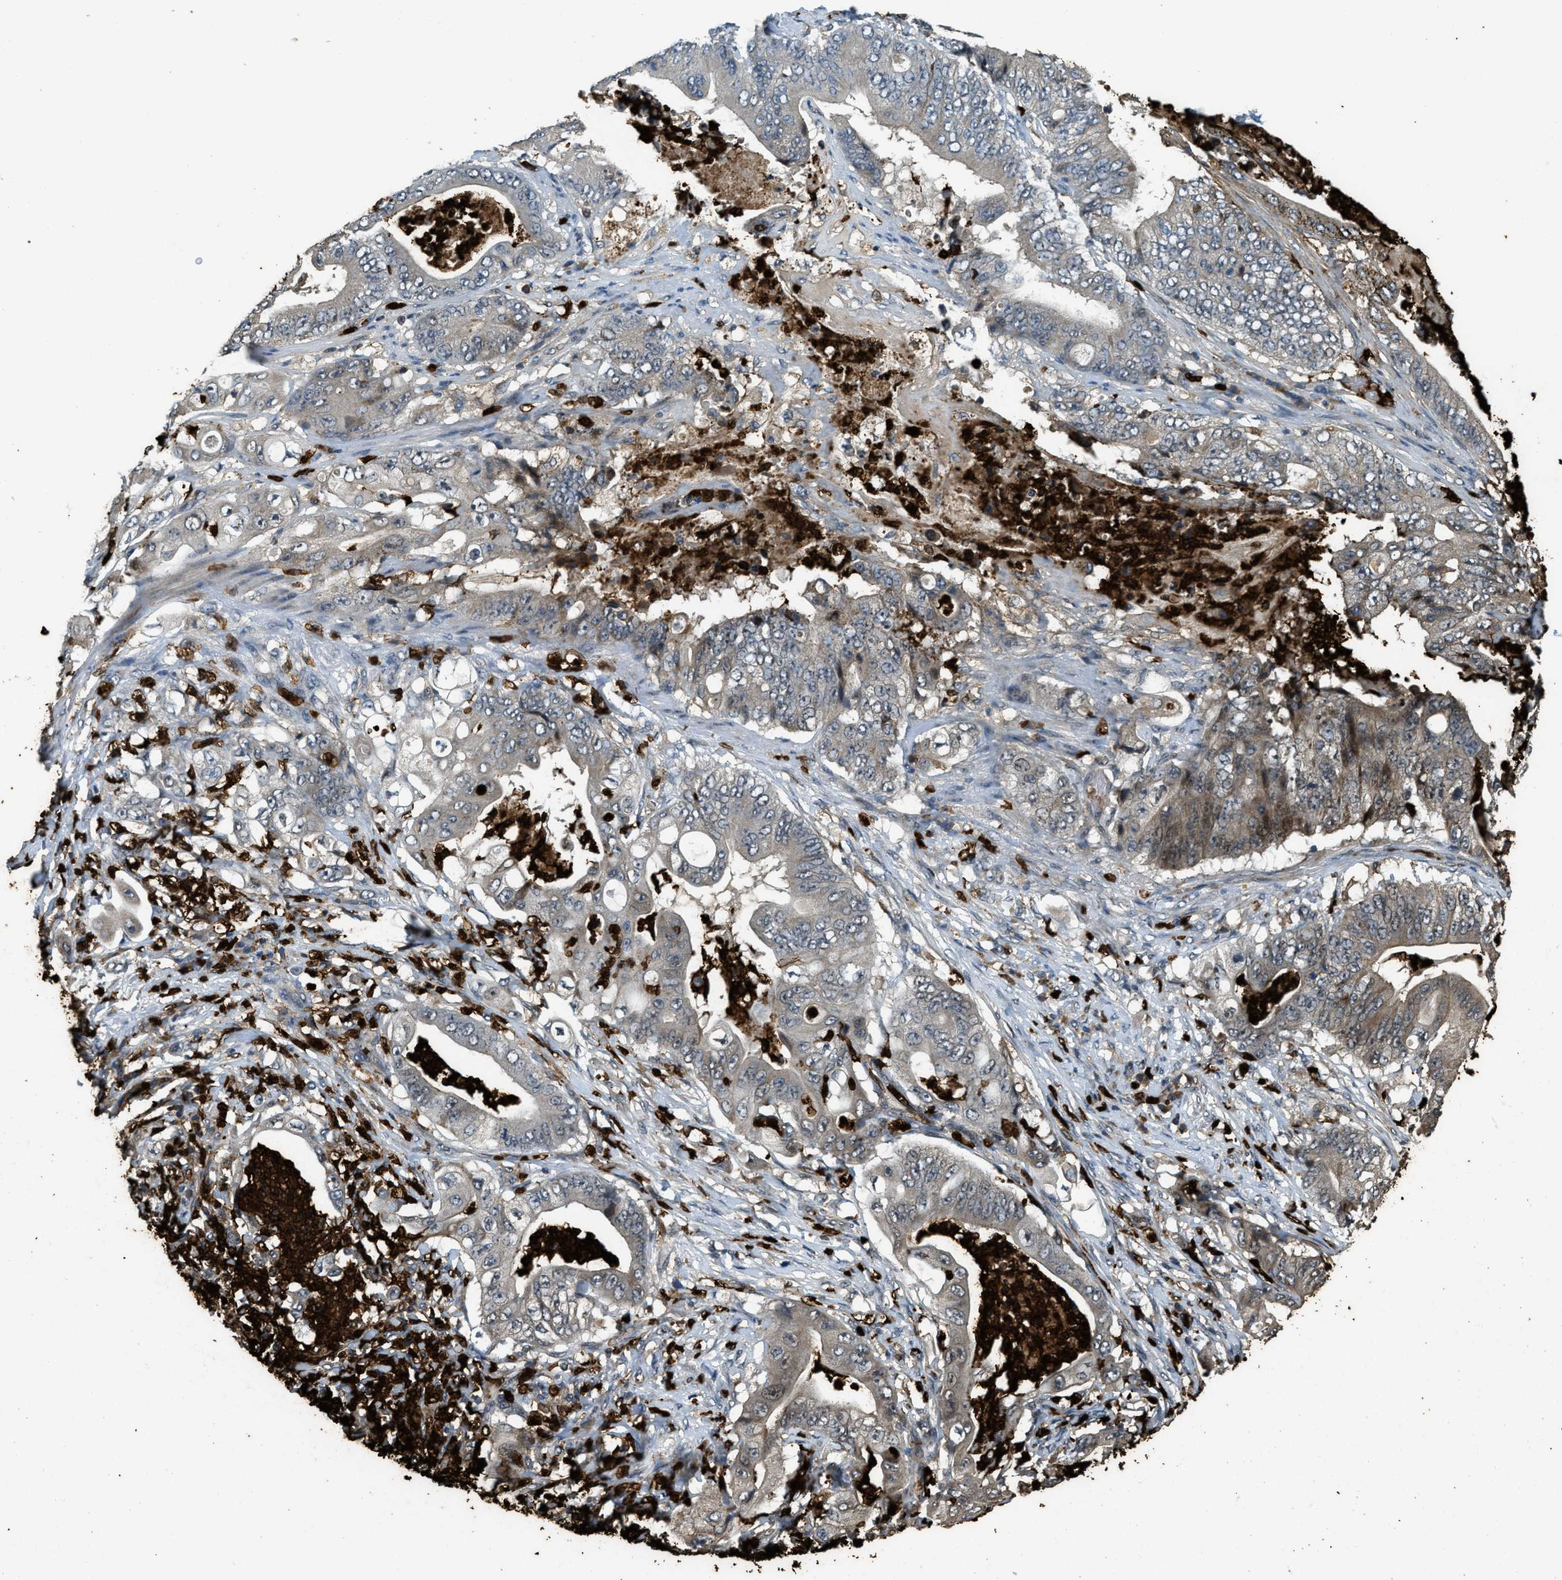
{"staining": {"intensity": "moderate", "quantity": "<25%", "location": "cytoplasmic/membranous"}, "tissue": "stomach cancer", "cell_type": "Tumor cells", "image_type": "cancer", "snomed": [{"axis": "morphology", "description": "Adenocarcinoma, NOS"}, {"axis": "topography", "description": "Stomach"}], "caption": "Stomach adenocarcinoma stained with a brown dye exhibits moderate cytoplasmic/membranous positive positivity in approximately <25% of tumor cells.", "gene": "RNF141", "patient": {"sex": "female", "age": 73}}